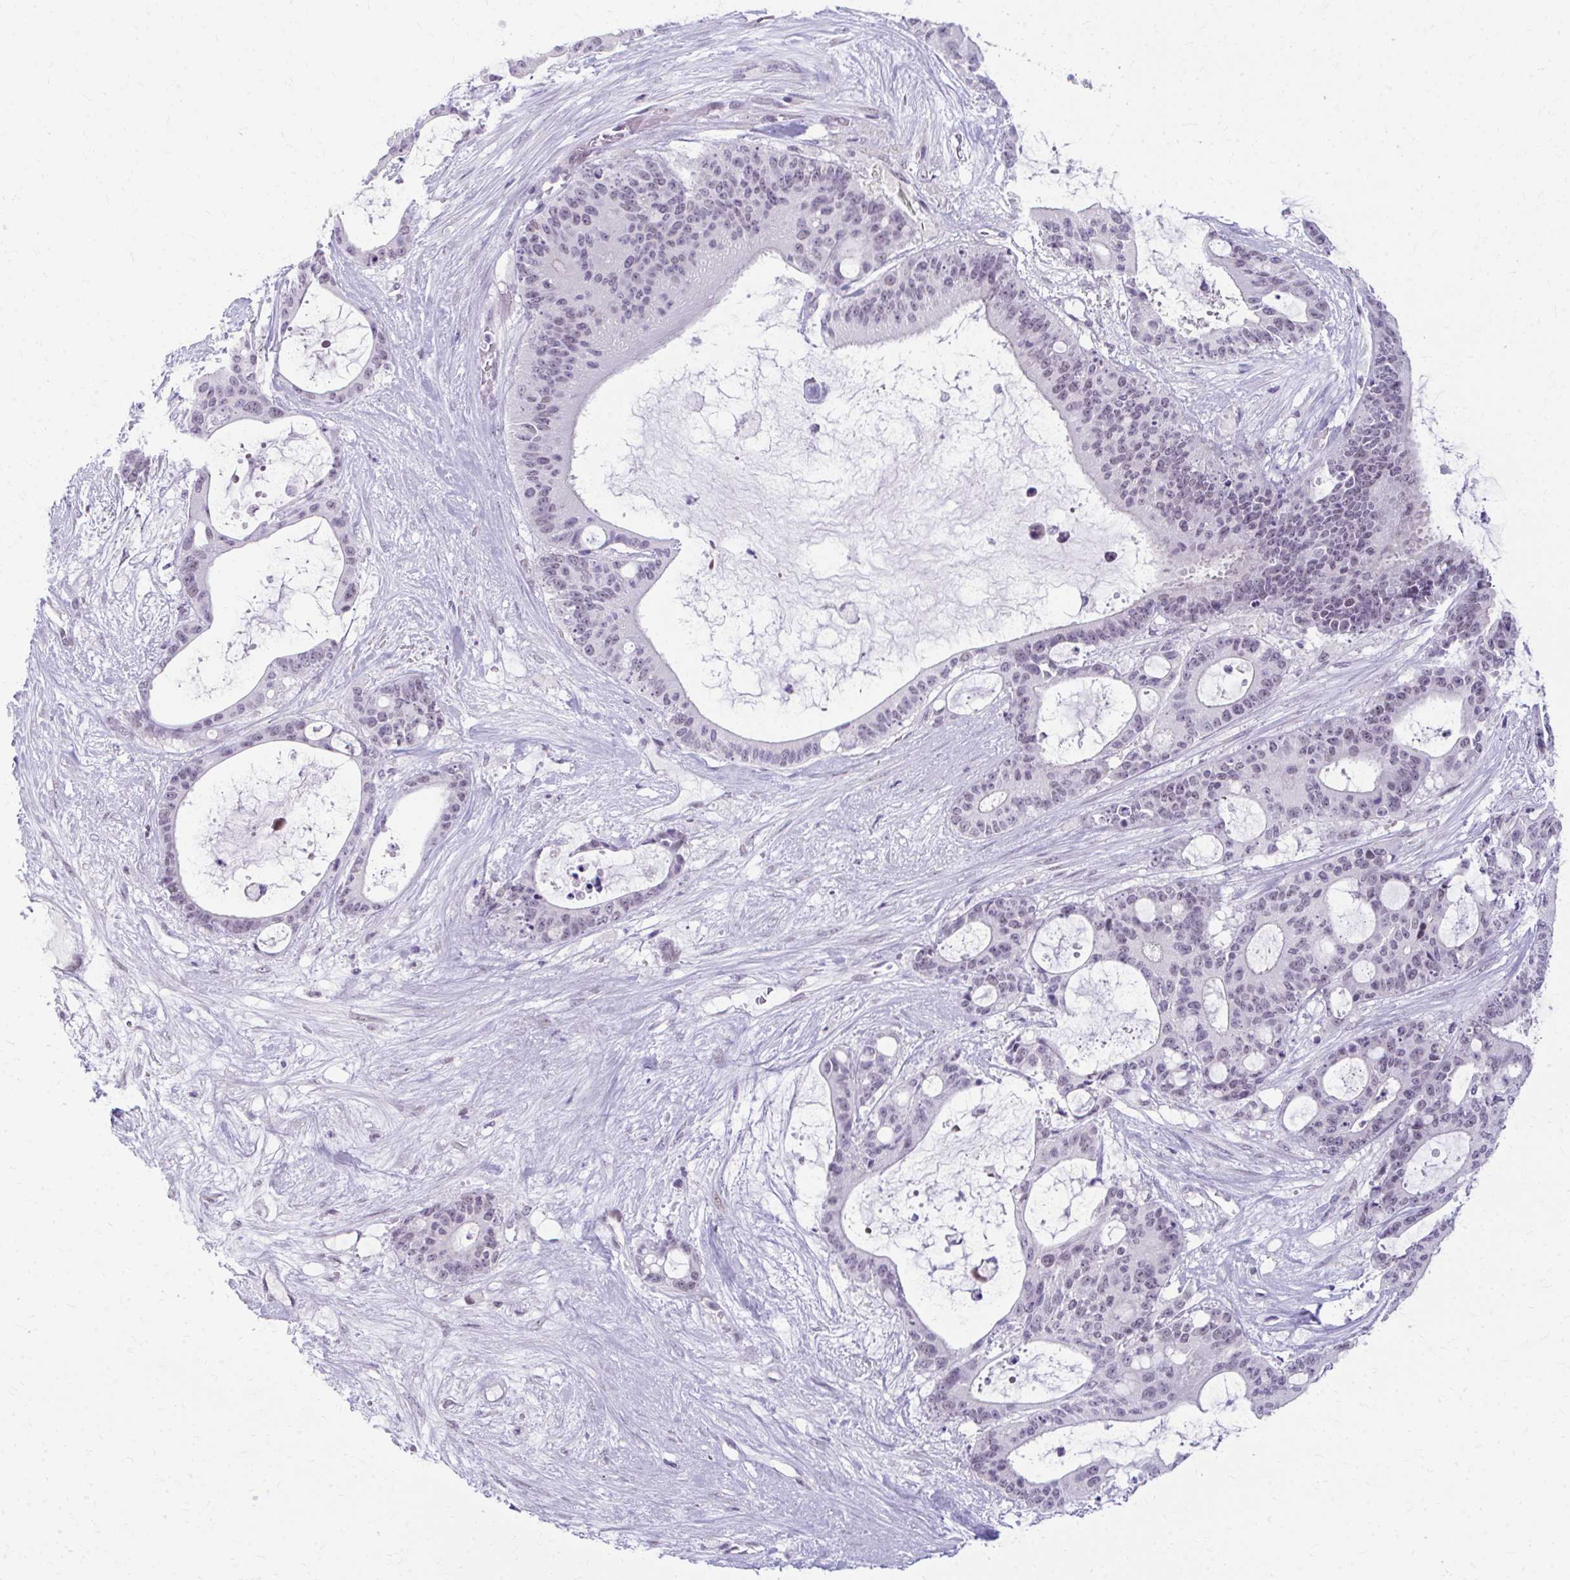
{"staining": {"intensity": "weak", "quantity": "<25%", "location": "nuclear"}, "tissue": "liver cancer", "cell_type": "Tumor cells", "image_type": "cancer", "snomed": [{"axis": "morphology", "description": "Normal tissue, NOS"}, {"axis": "morphology", "description": "Cholangiocarcinoma"}, {"axis": "topography", "description": "Liver"}, {"axis": "topography", "description": "Peripheral nerve tissue"}], "caption": "High power microscopy image of an IHC histopathology image of liver cancer, revealing no significant positivity in tumor cells.", "gene": "MAF1", "patient": {"sex": "female", "age": 73}}